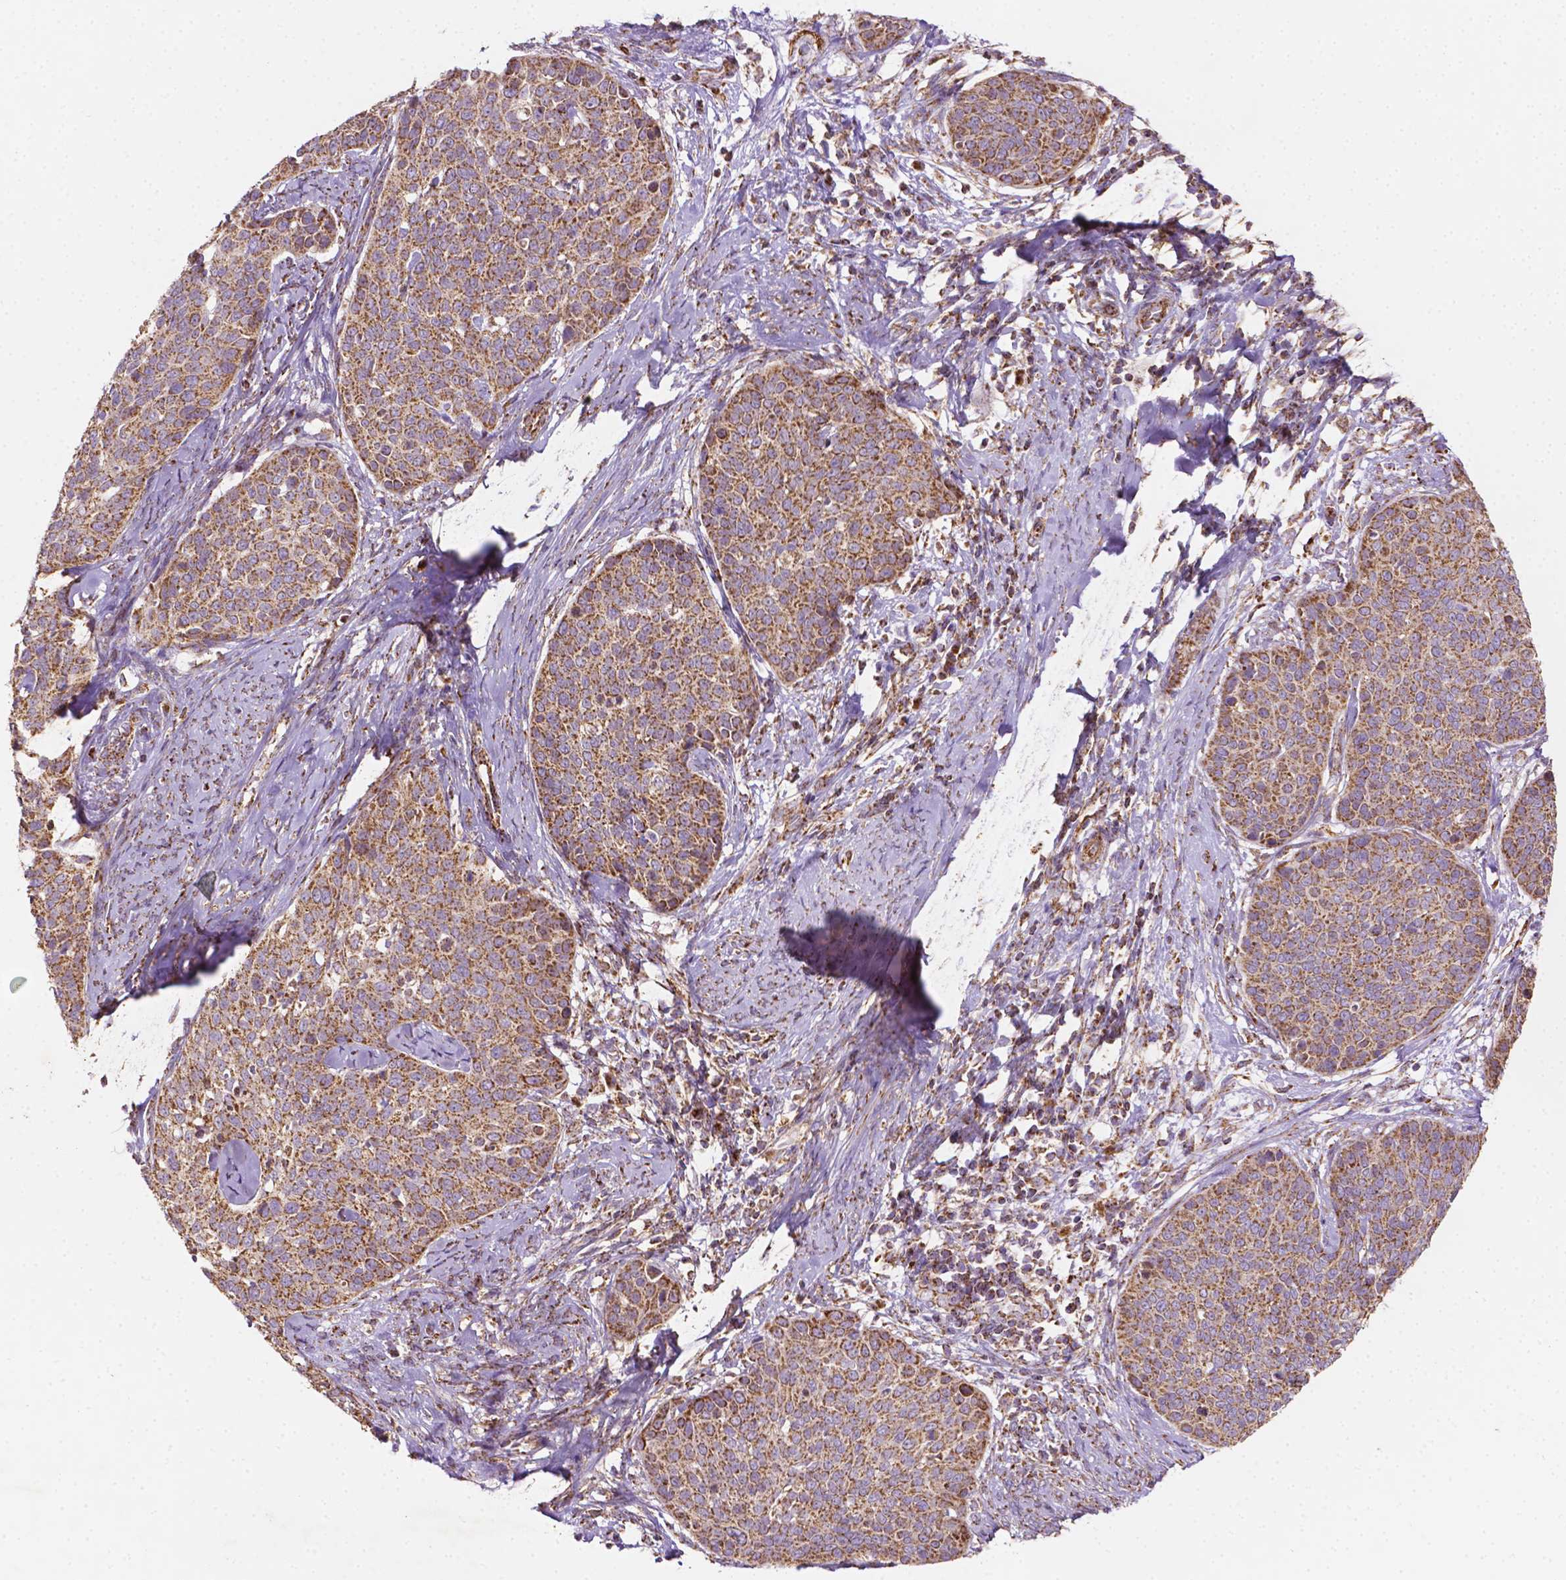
{"staining": {"intensity": "strong", "quantity": ">75%", "location": "cytoplasmic/membranous"}, "tissue": "cervical cancer", "cell_type": "Tumor cells", "image_type": "cancer", "snomed": [{"axis": "morphology", "description": "Squamous cell carcinoma, NOS"}, {"axis": "topography", "description": "Cervix"}], "caption": "The immunohistochemical stain shows strong cytoplasmic/membranous positivity in tumor cells of cervical cancer tissue.", "gene": "ILVBL", "patient": {"sex": "female", "age": 69}}